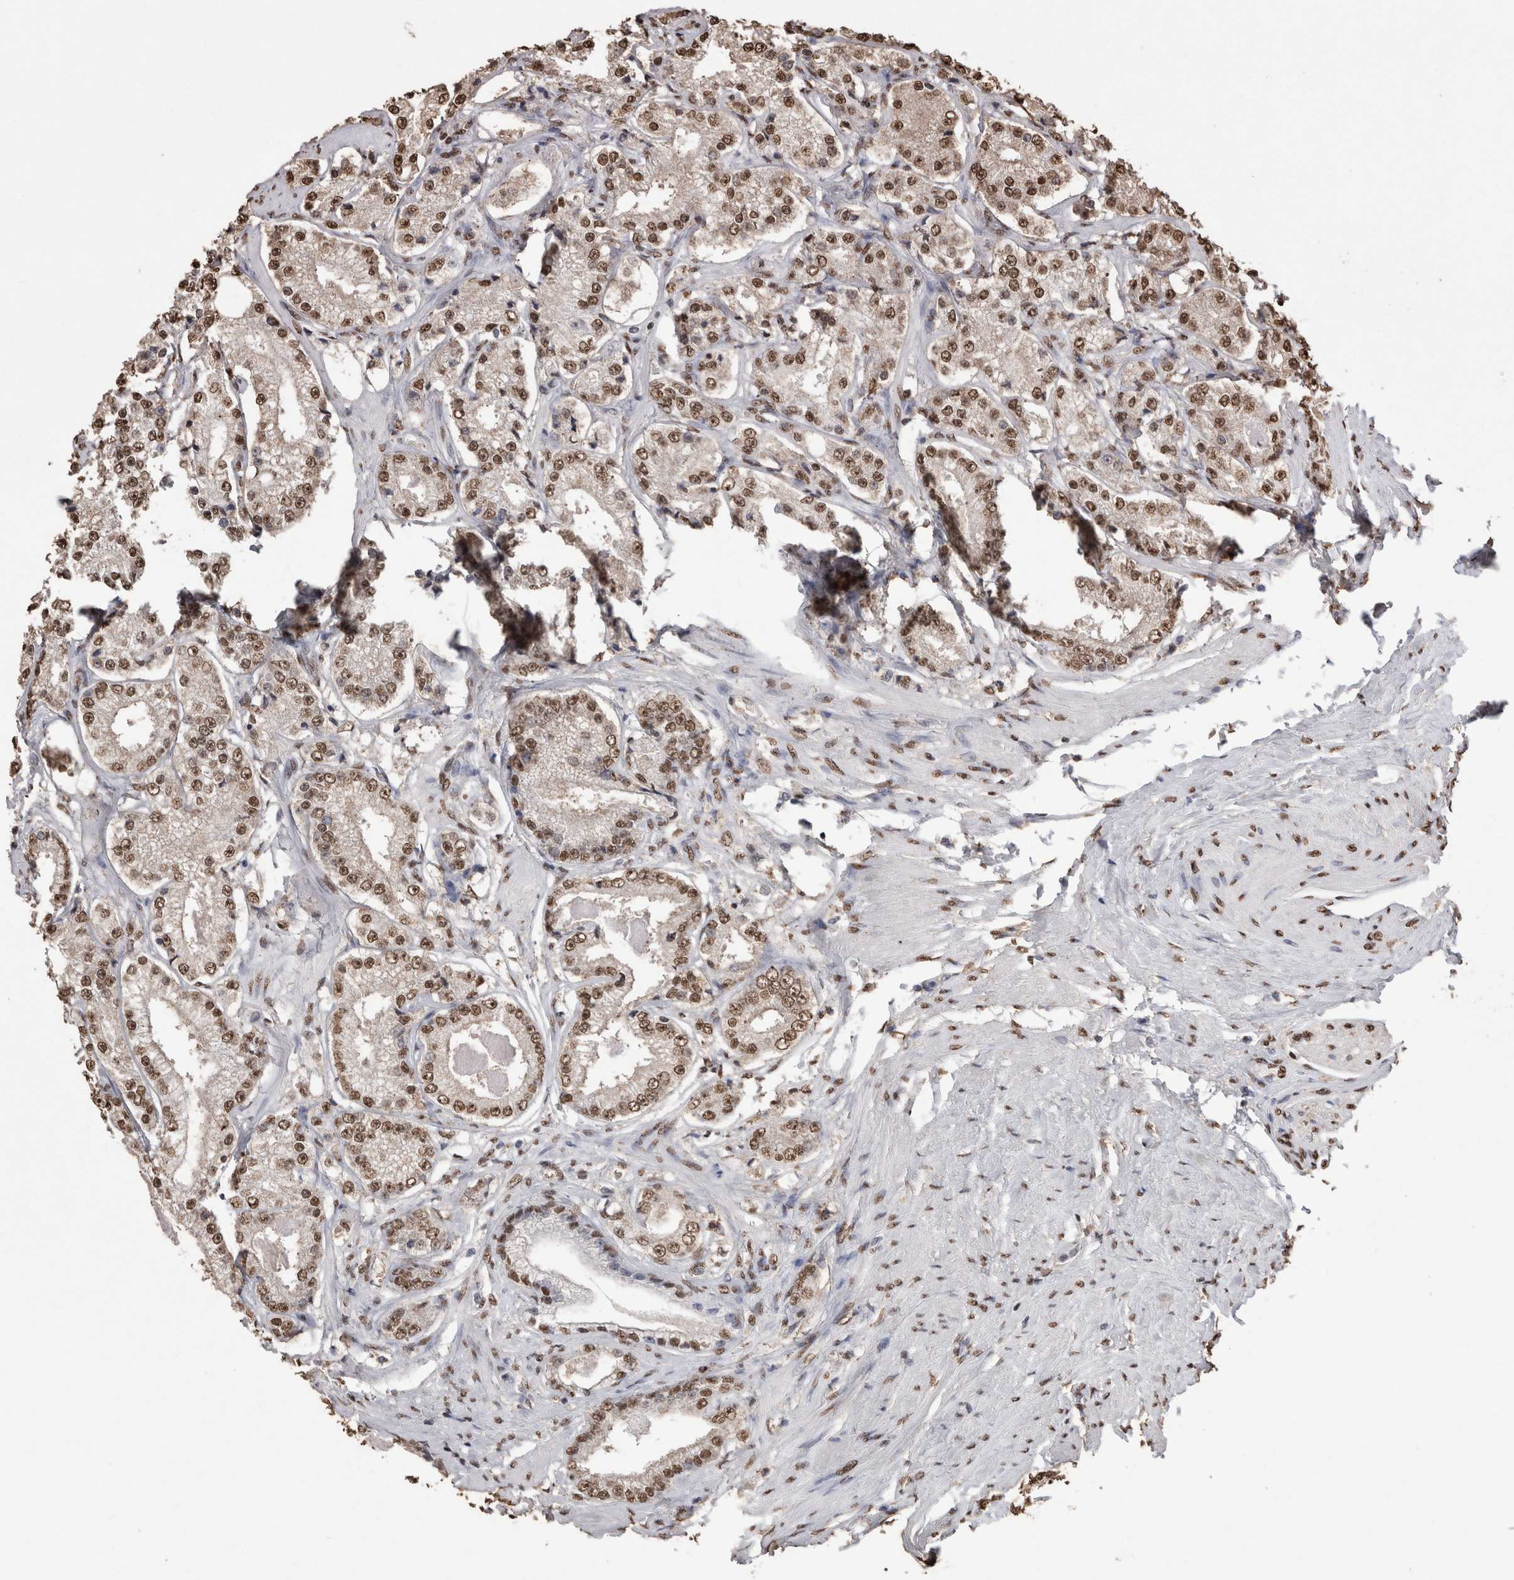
{"staining": {"intensity": "moderate", "quantity": ">75%", "location": "nuclear"}, "tissue": "prostate cancer", "cell_type": "Tumor cells", "image_type": "cancer", "snomed": [{"axis": "morphology", "description": "Adenocarcinoma, Low grade"}, {"axis": "topography", "description": "Prostate"}], "caption": "This image reveals immunohistochemistry (IHC) staining of prostate low-grade adenocarcinoma, with medium moderate nuclear expression in about >75% of tumor cells.", "gene": "NTHL1", "patient": {"sex": "male", "age": 63}}